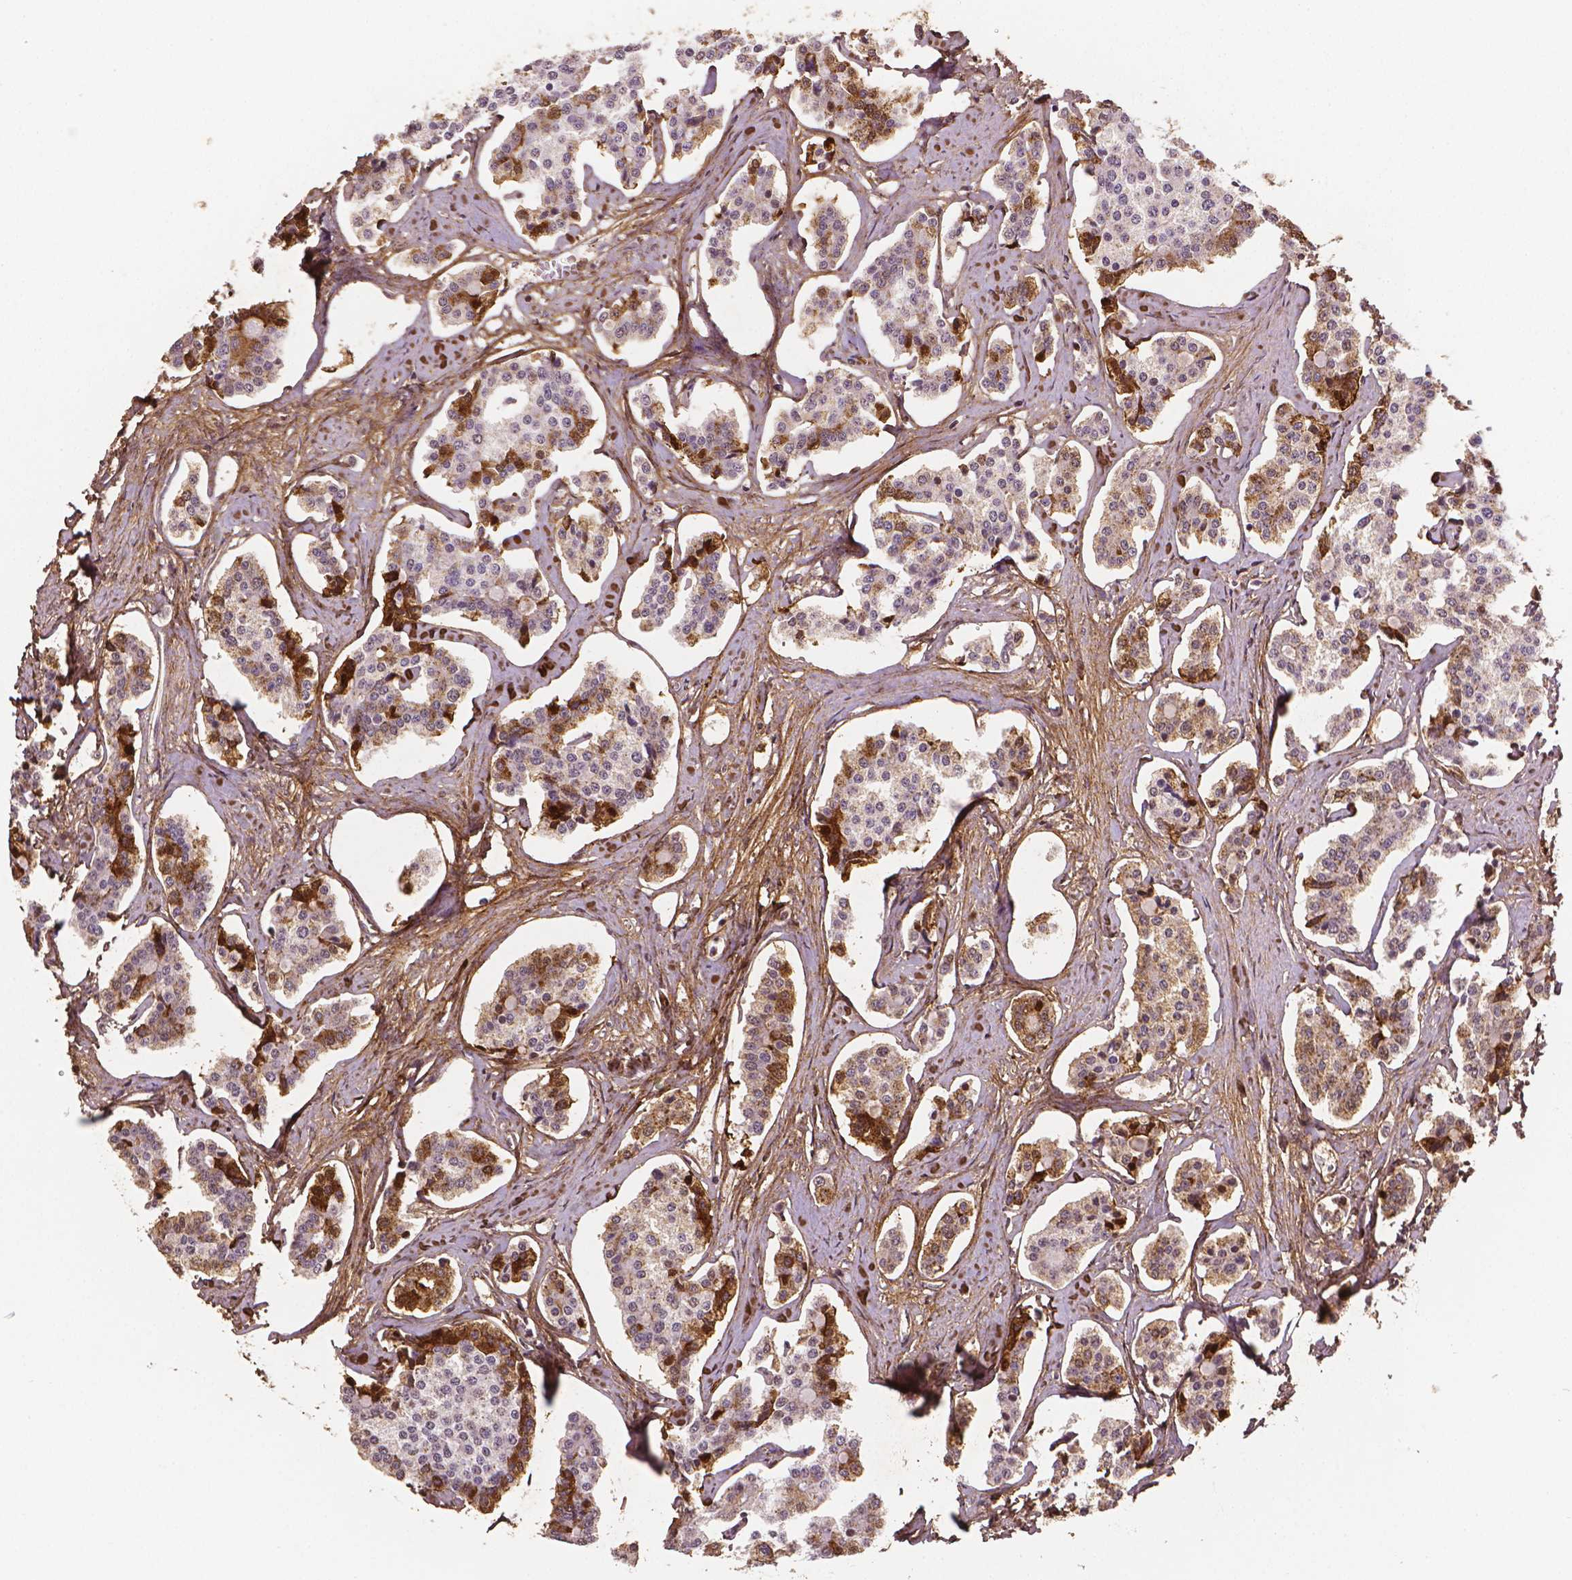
{"staining": {"intensity": "moderate", "quantity": "<25%", "location": "cytoplasmic/membranous,nuclear"}, "tissue": "carcinoid", "cell_type": "Tumor cells", "image_type": "cancer", "snomed": [{"axis": "morphology", "description": "Carcinoid, malignant, NOS"}, {"axis": "topography", "description": "Small intestine"}], "caption": "Approximately <25% of tumor cells in carcinoid reveal moderate cytoplasmic/membranous and nuclear protein positivity as visualized by brown immunohistochemical staining.", "gene": "DCN", "patient": {"sex": "female", "age": 65}}